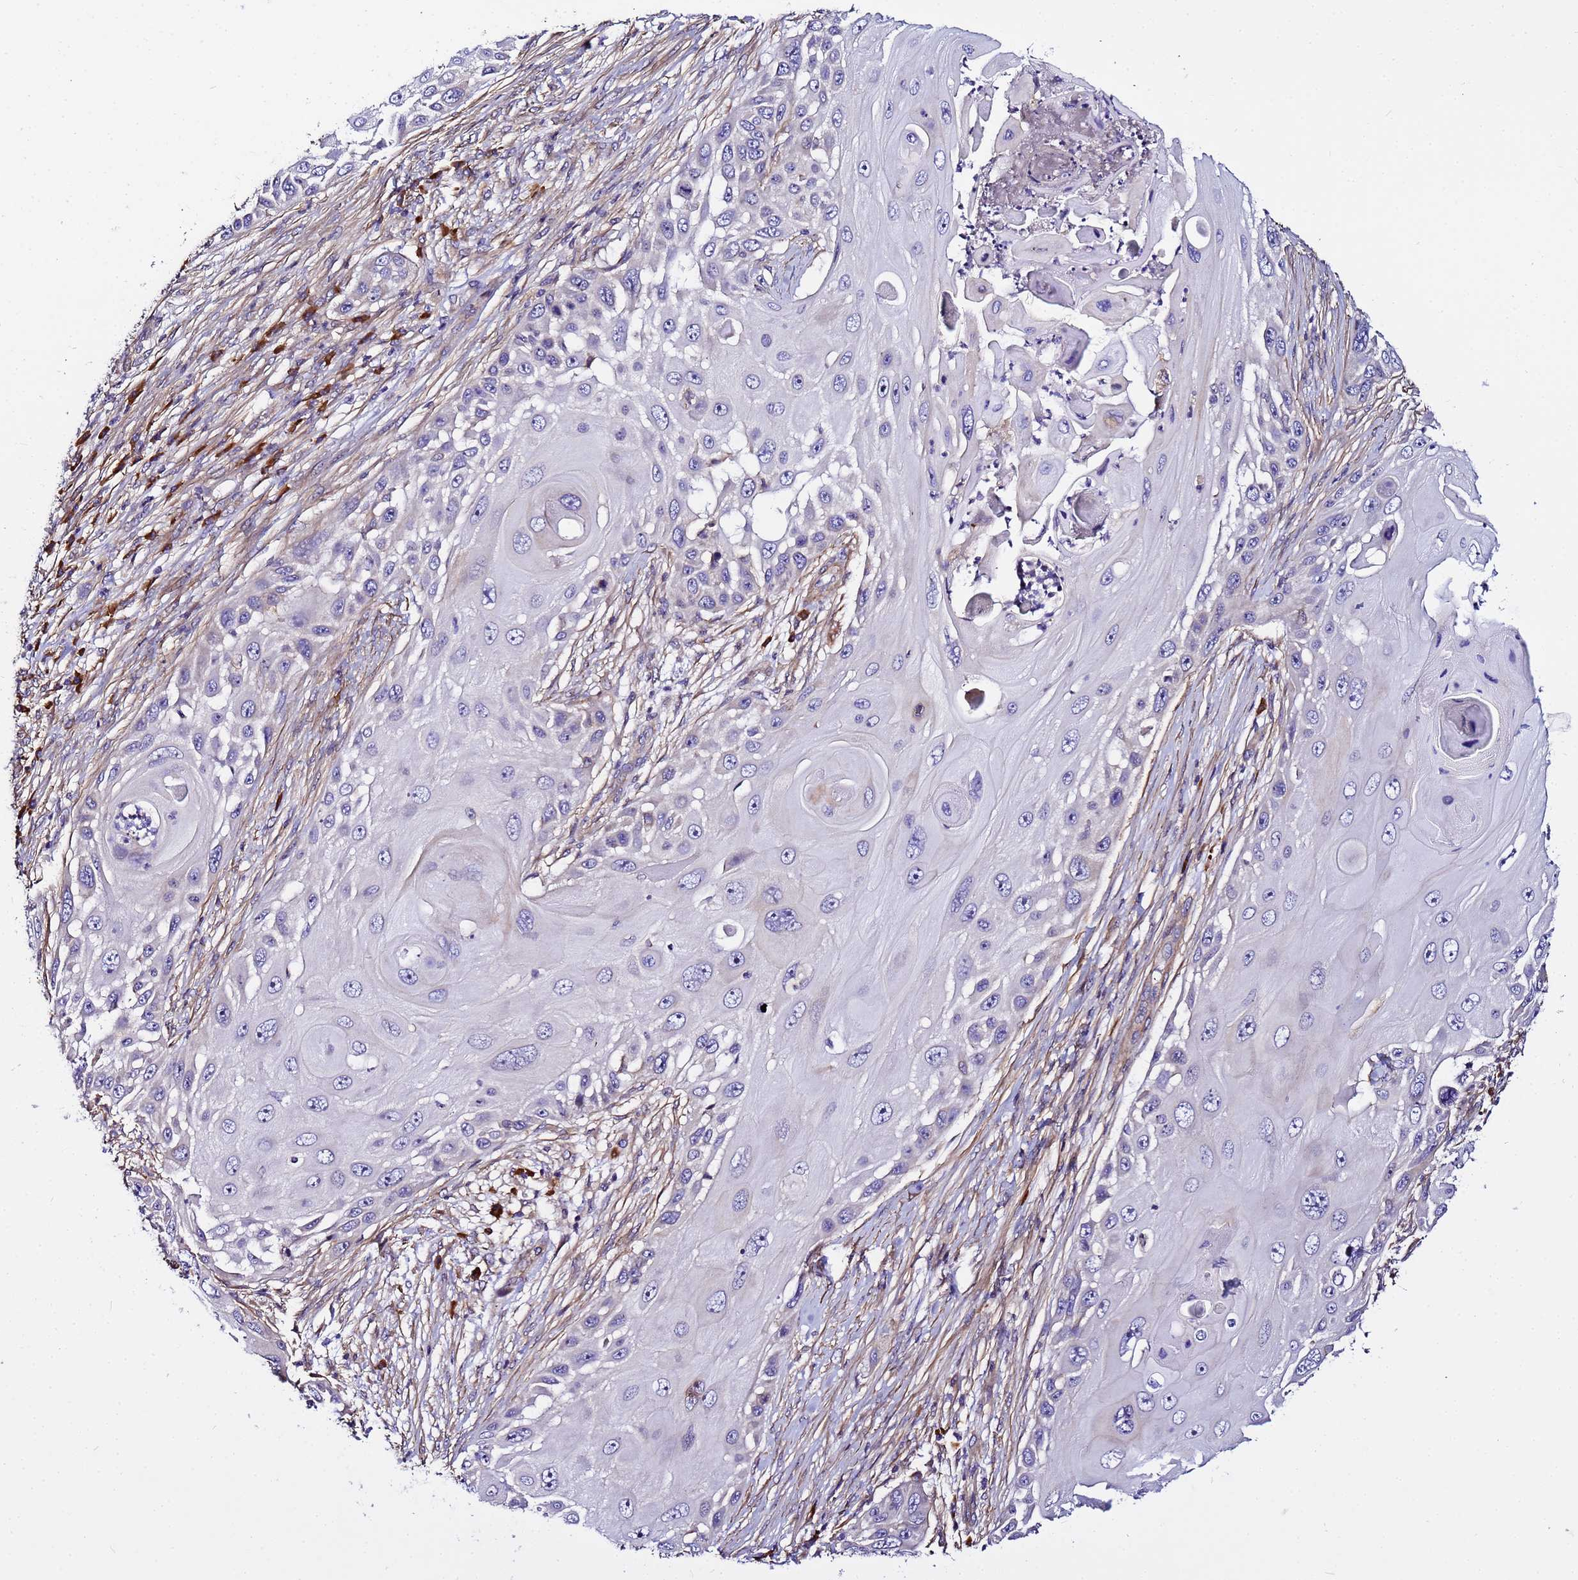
{"staining": {"intensity": "negative", "quantity": "none", "location": "none"}, "tissue": "skin cancer", "cell_type": "Tumor cells", "image_type": "cancer", "snomed": [{"axis": "morphology", "description": "Squamous cell carcinoma, NOS"}, {"axis": "topography", "description": "Skin"}], "caption": "This is an immunohistochemistry (IHC) micrograph of human skin squamous cell carcinoma. There is no staining in tumor cells.", "gene": "JRKL", "patient": {"sex": "female", "age": 44}}